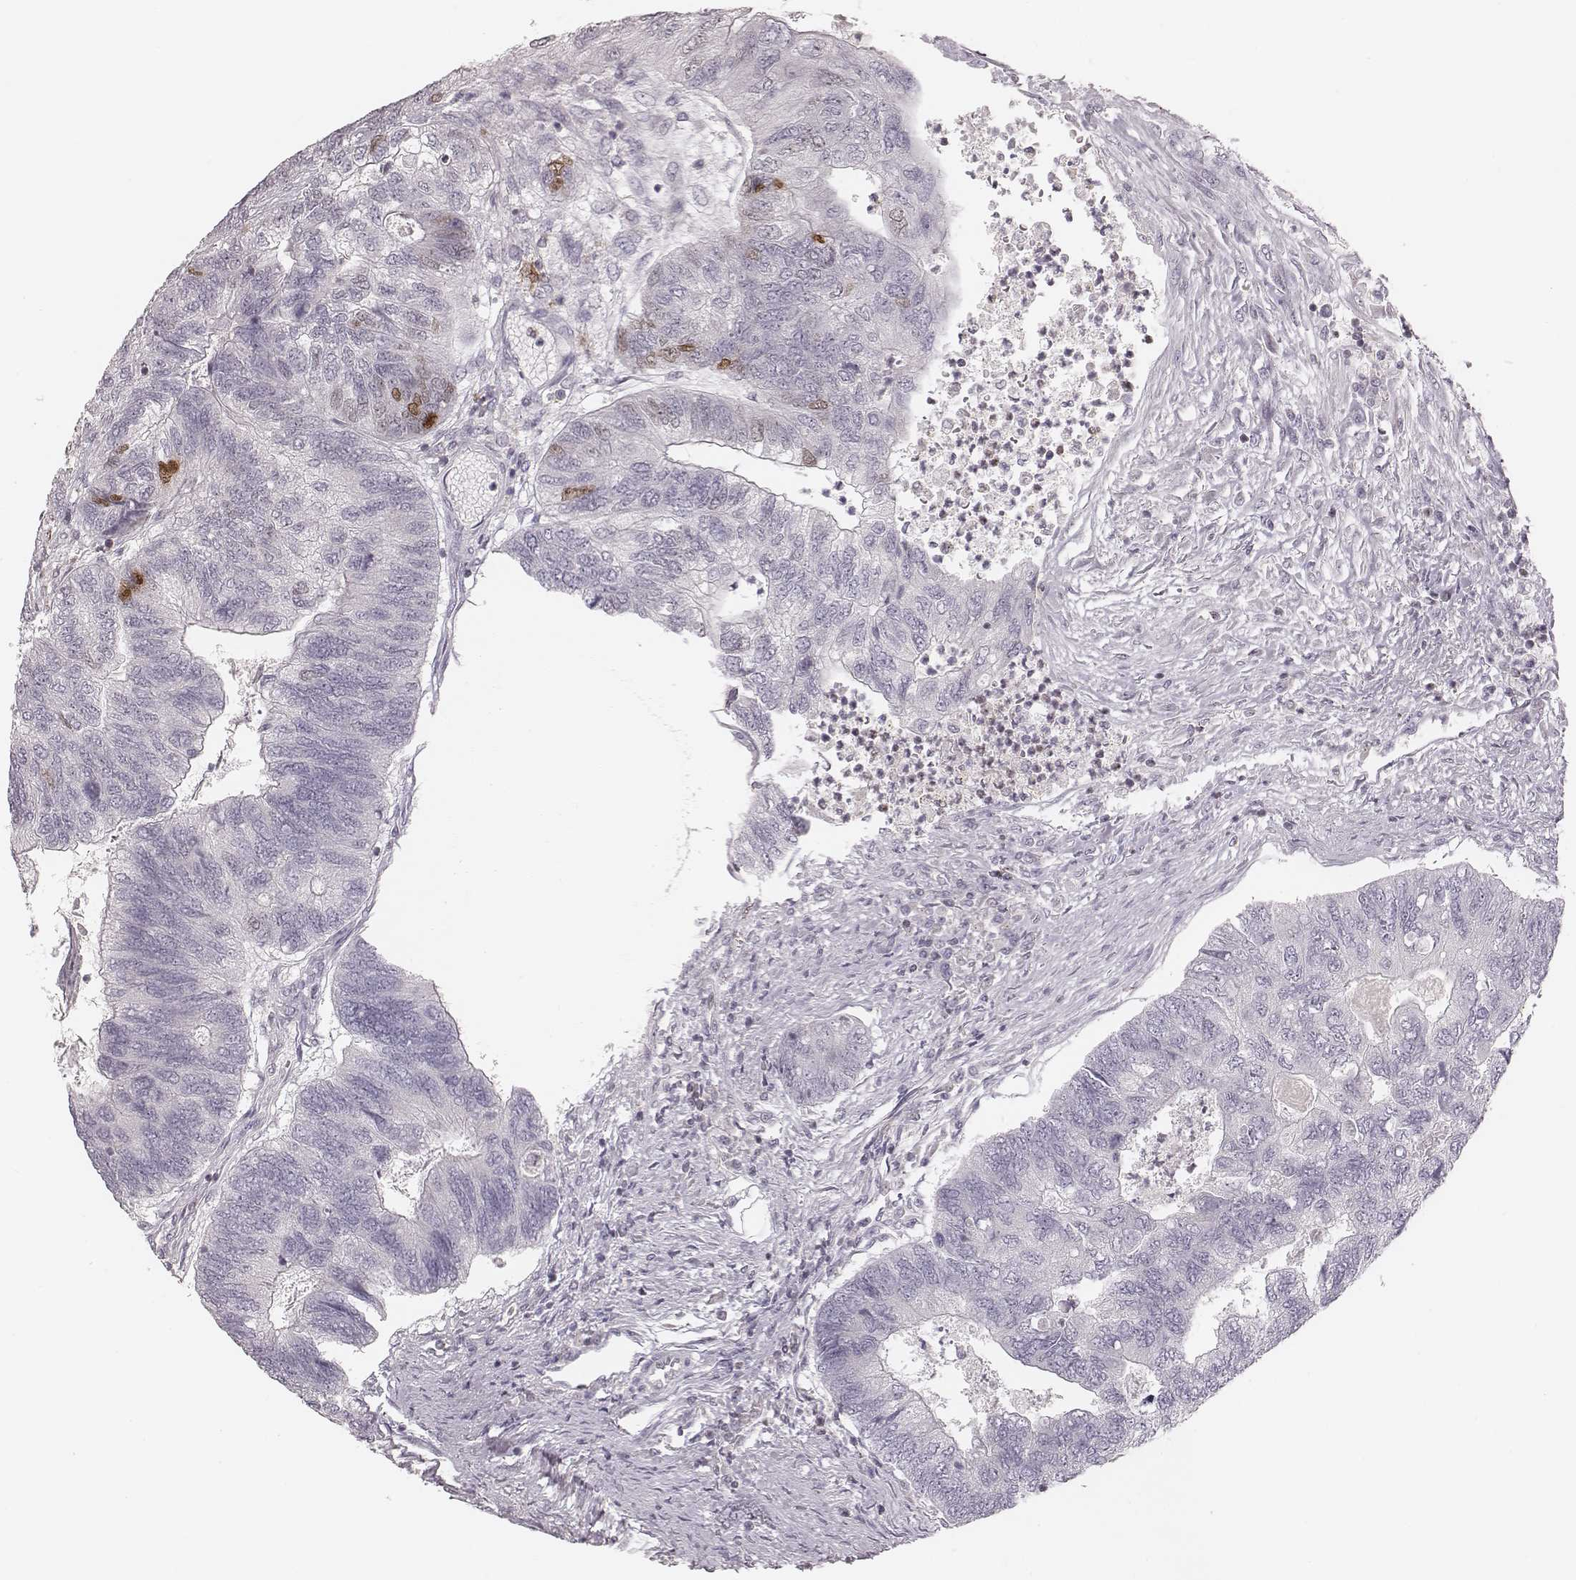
{"staining": {"intensity": "negative", "quantity": "none", "location": "none"}, "tissue": "colorectal cancer", "cell_type": "Tumor cells", "image_type": "cancer", "snomed": [{"axis": "morphology", "description": "Adenocarcinoma, NOS"}, {"axis": "topography", "description": "Colon"}], "caption": "Tumor cells show no significant expression in adenocarcinoma (colorectal).", "gene": "MSX1", "patient": {"sex": "female", "age": 67}}